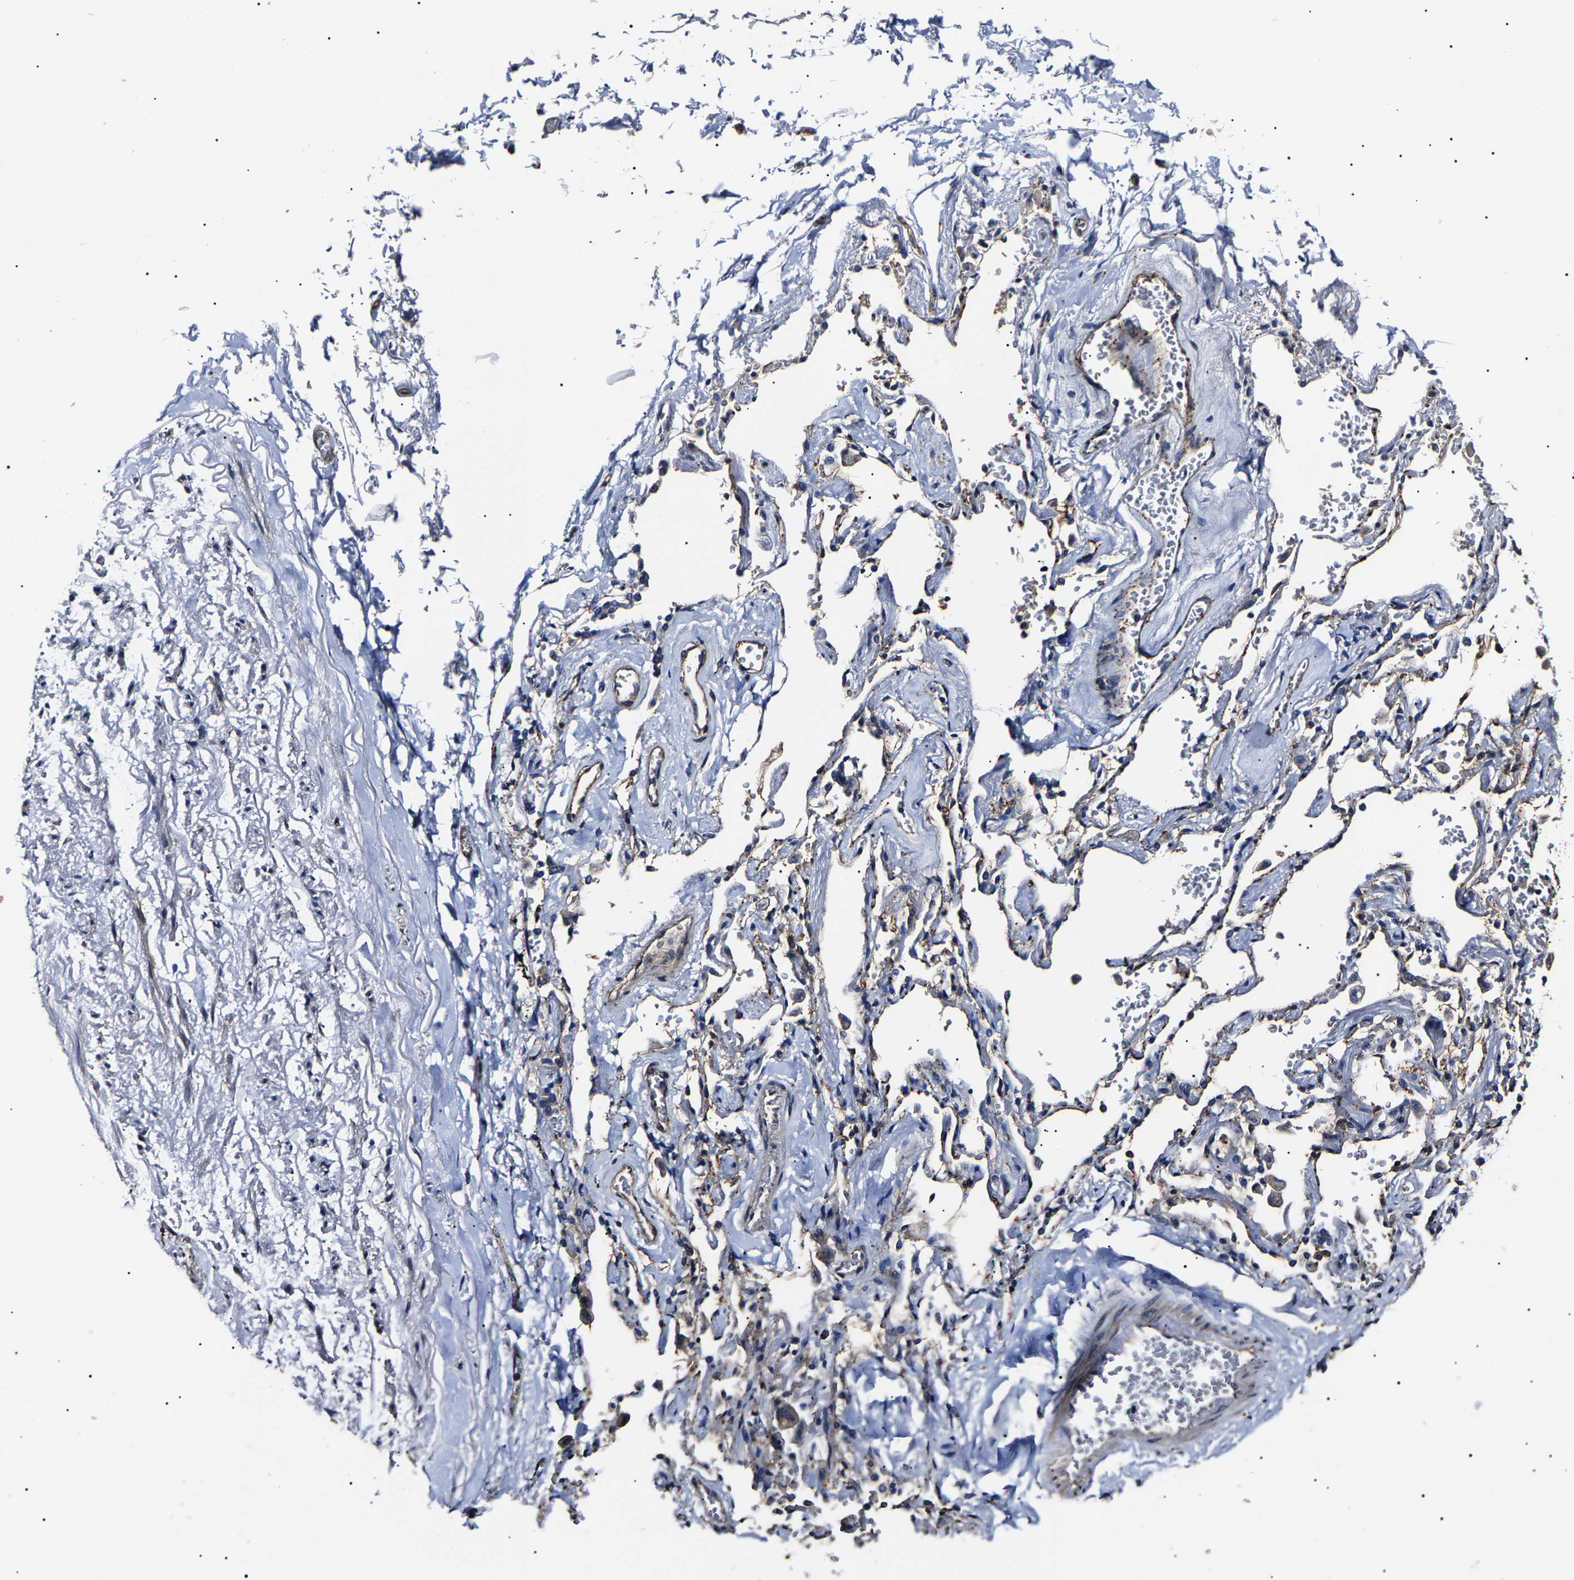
{"staining": {"intensity": "moderate", "quantity": ">75%", "location": "cytoplasmic/membranous"}, "tissue": "adipose tissue", "cell_type": "Adipocytes", "image_type": "normal", "snomed": [{"axis": "morphology", "description": "Normal tissue, NOS"}, {"axis": "topography", "description": "Cartilage tissue"}, {"axis": "topography", "description": "Lung"}], "caption": "Normal adipose tissue demonstrates moderate cytoplasmic/membranous staining in approximately >75% of adipocytes, visualized by immunohistochemistry.", "gene": "KLHL42", "patient": {"sex": "female", "age": 77}}